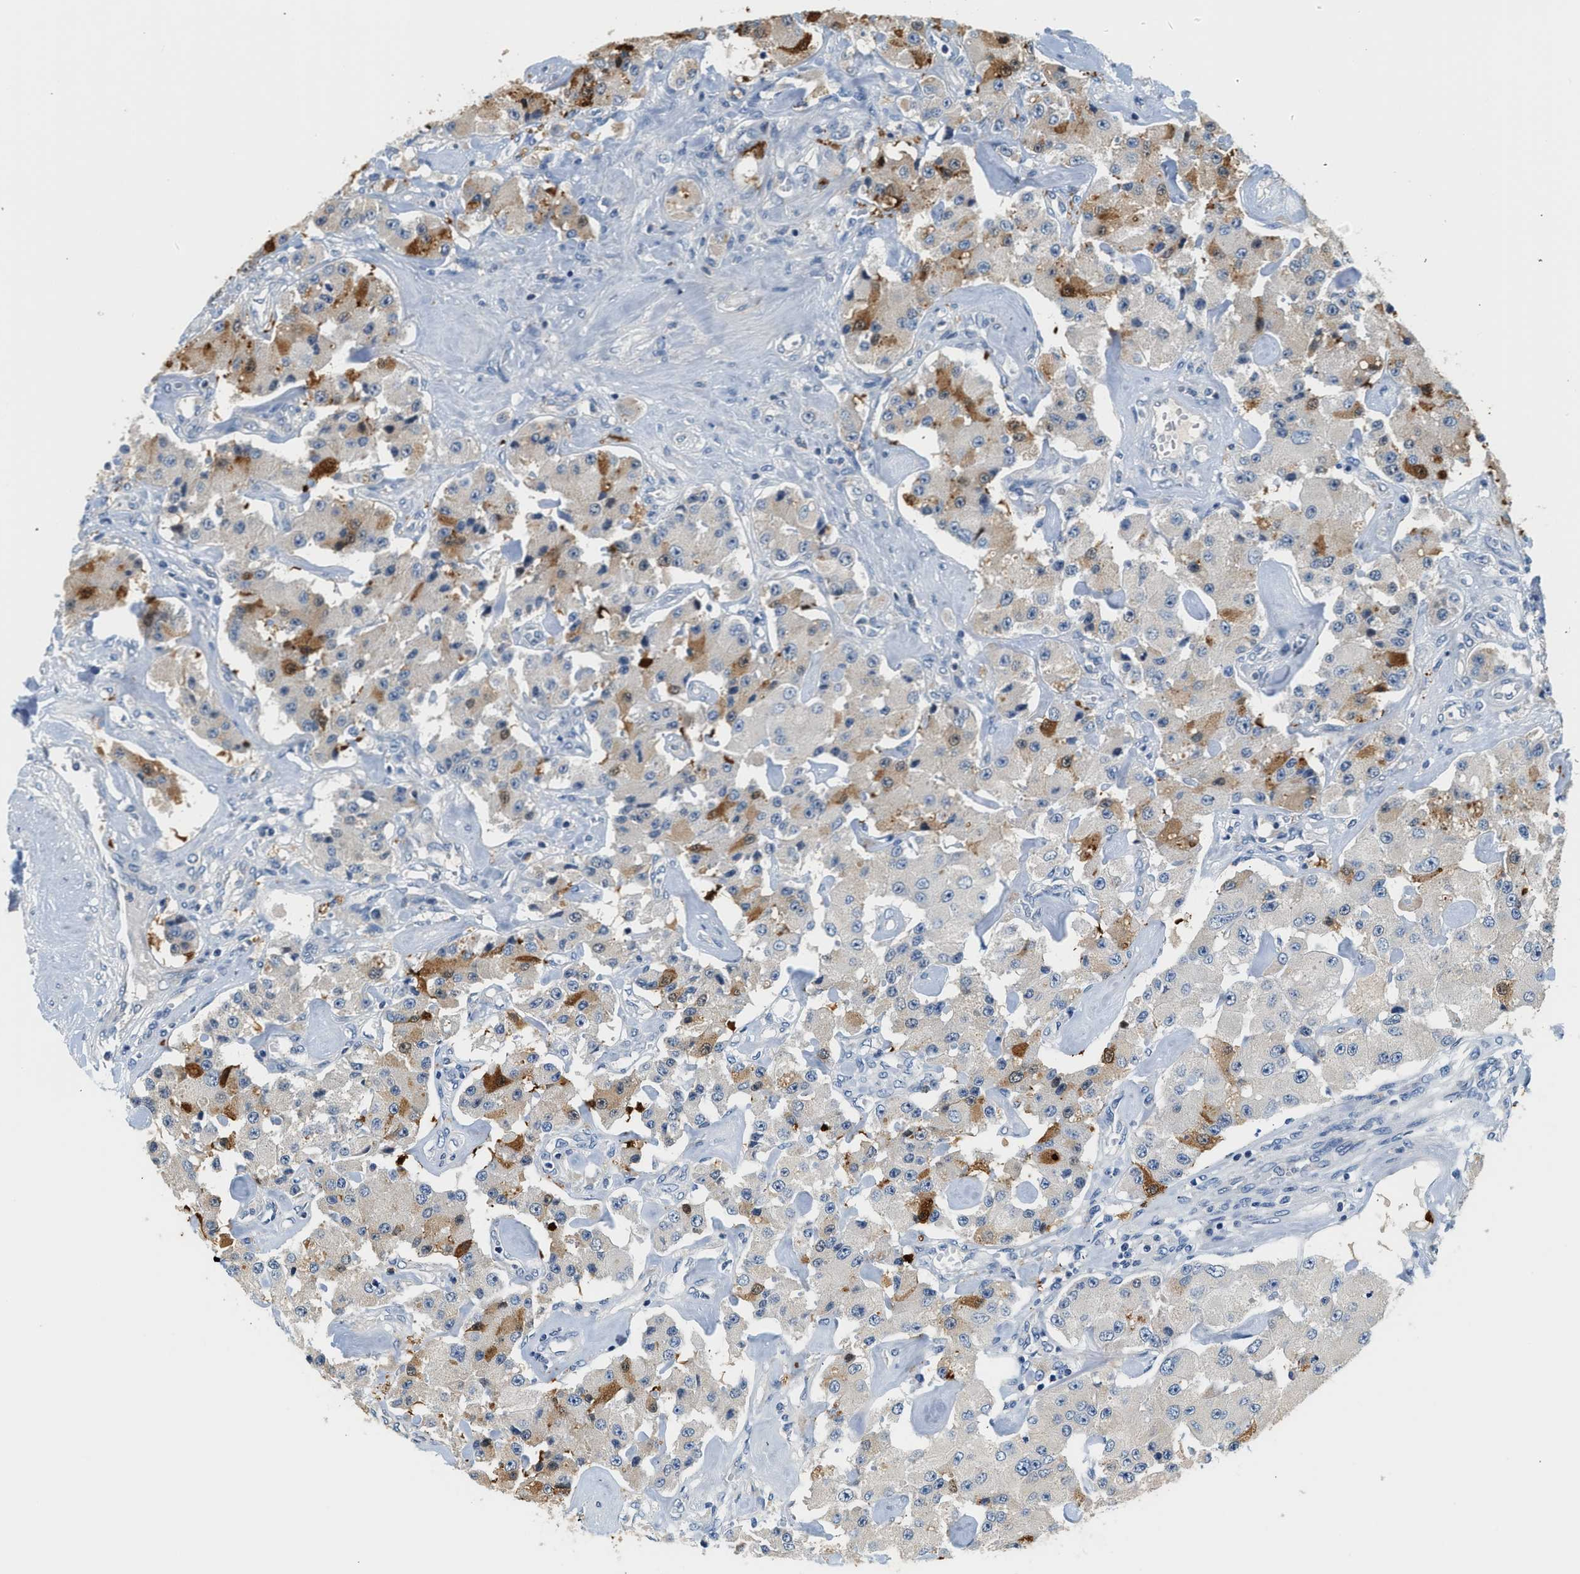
{"staining": {"intensity": "moderate", "quantity": "<25%", "location": "cytoplasmic/membranous"}, "tissue": "carcinoid", "cell_type": "Tumor cells", "image_type": "cancer", "snomed": [{"axis": "morphology", "description": "Carcinoid, malignant, NOS"}, {"axis": "topography", "description": "Pancreas"}], "caption": "Immunohistochemistry (IHC) of malignant carcinoid shows low levels of moderate cytoplasmic/membranous staining in approximately <25% of tumor cells. (Stains: DAB in brown, nuclei in blue, Microscopy: brightfield microscopy at high magnification).", "gene": "SLC35E1", "patient": {"sex": "male", "age": 41}}